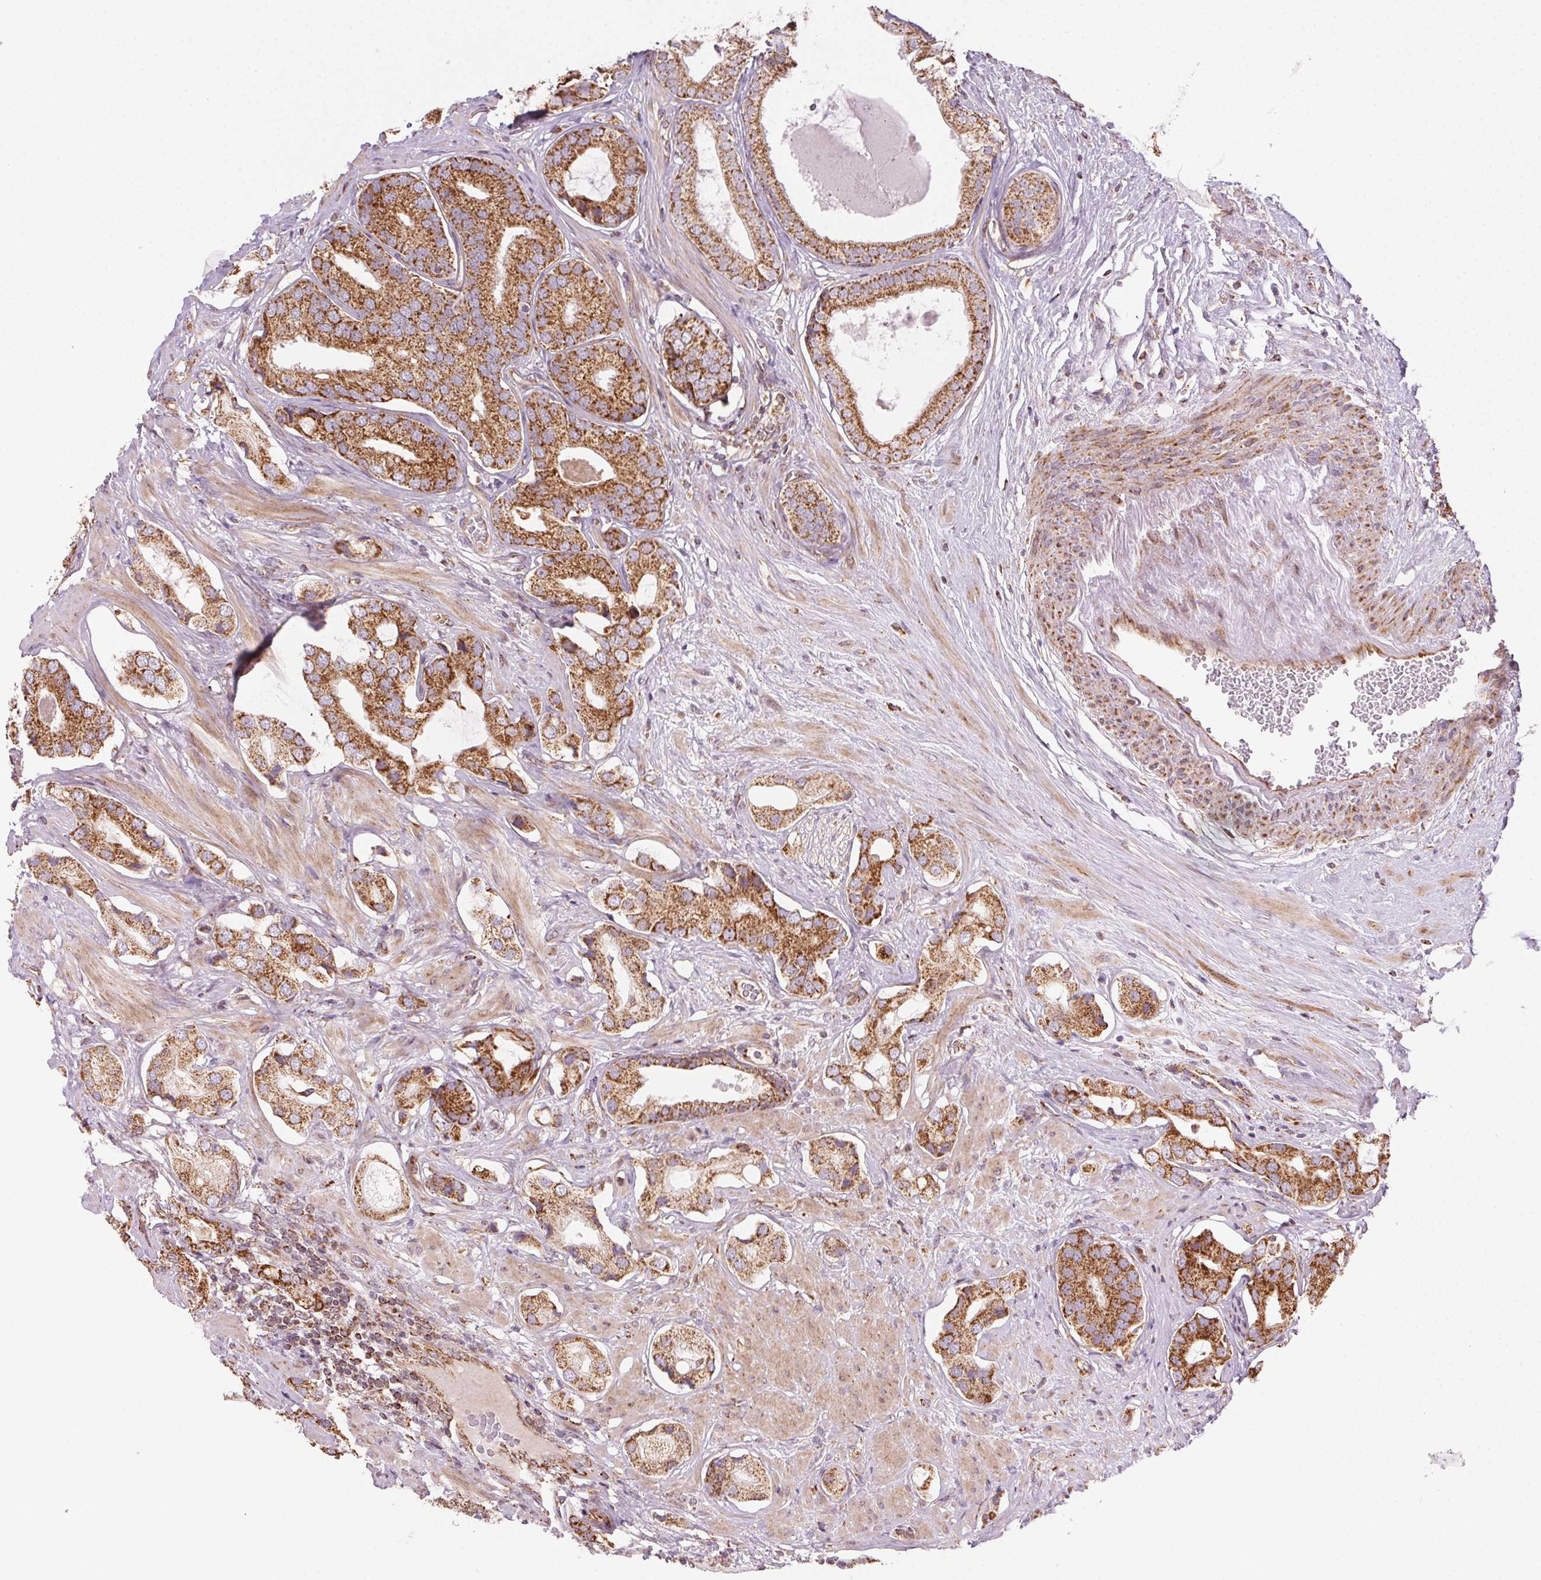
{"staining": {"intensity": "strong", "quantity": ">75%", "location": "cytoplasmic/membranous"}, "tissue": "prostate cancer", "cell_type": "Tumor cells", "image_type": "cancer", "snomed": [{"axis": "morphology", "description": "Adenocarcinoma, Low grade"}, {"axis": "topography", "description": "Prostate"}], "caption": "This histopathology image demonstrates immunohistochemistry staining of human prostate cancer (adenocarcinoma (low-grade)), with high strong cytoplasmic/membranous positivity in approximately >75% of tumor cells.", "gene": "CLPB", "patient": {"sex": "male", "age": 61}}